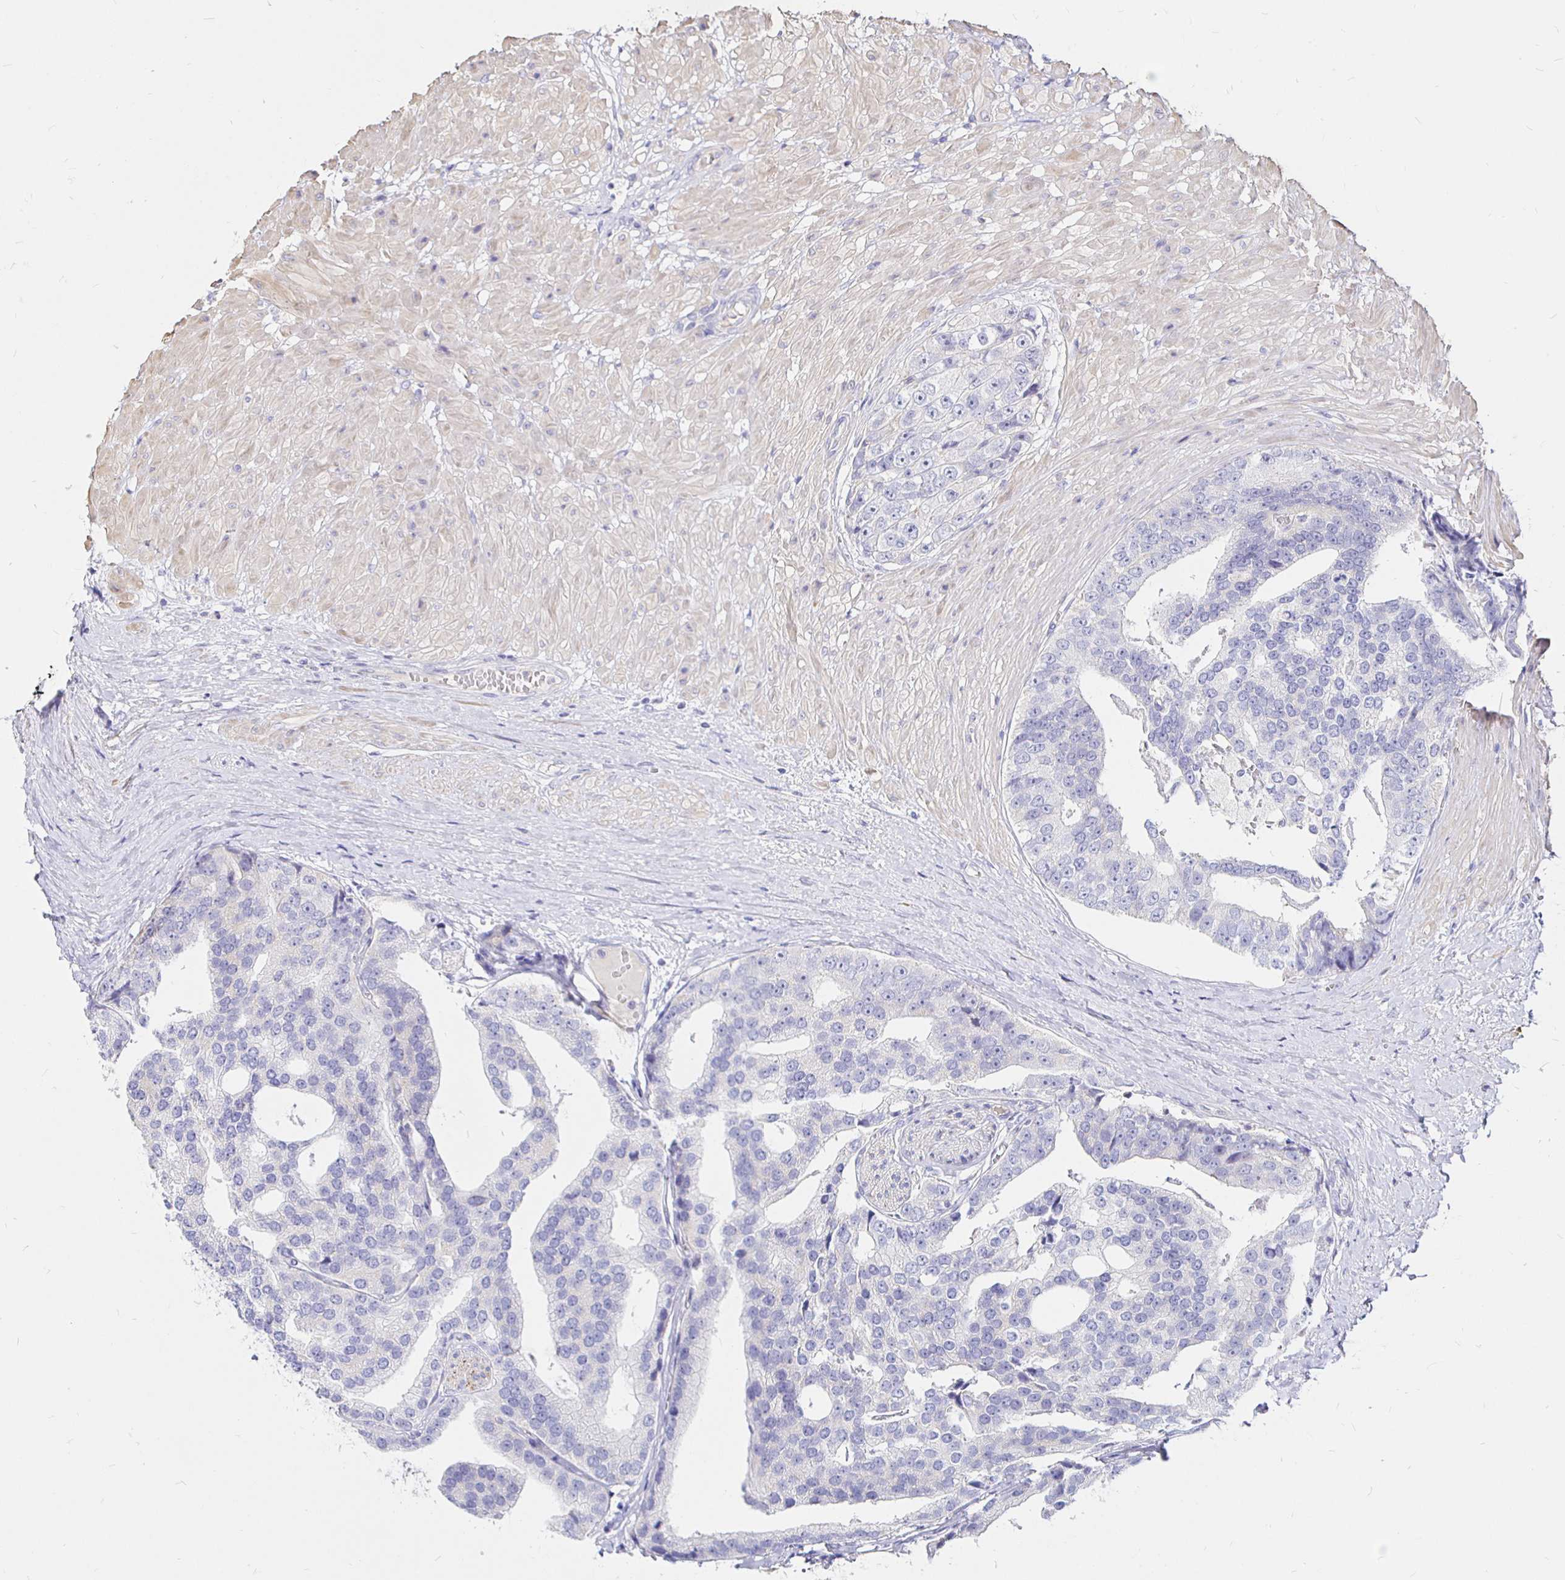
{"staining": {"intensity": "negative", "quantity": "none", "location": "none"}, "tissue": "prostate cancer", "cell_type": "Tumor cells", "image_type": "cancer", "snomed": [{"axis": "morphology", "description": "Adenocarcinoma, High grade"}, {"axis": "topography", "description": "Prostate"}], "caption": "This is an immunohistochemistry (IHC) micrograph of human prostate cancer. There is no staining in tumor cells.", "gene": "NECAB1", "patient": {"sex": "male", "age": 71}}